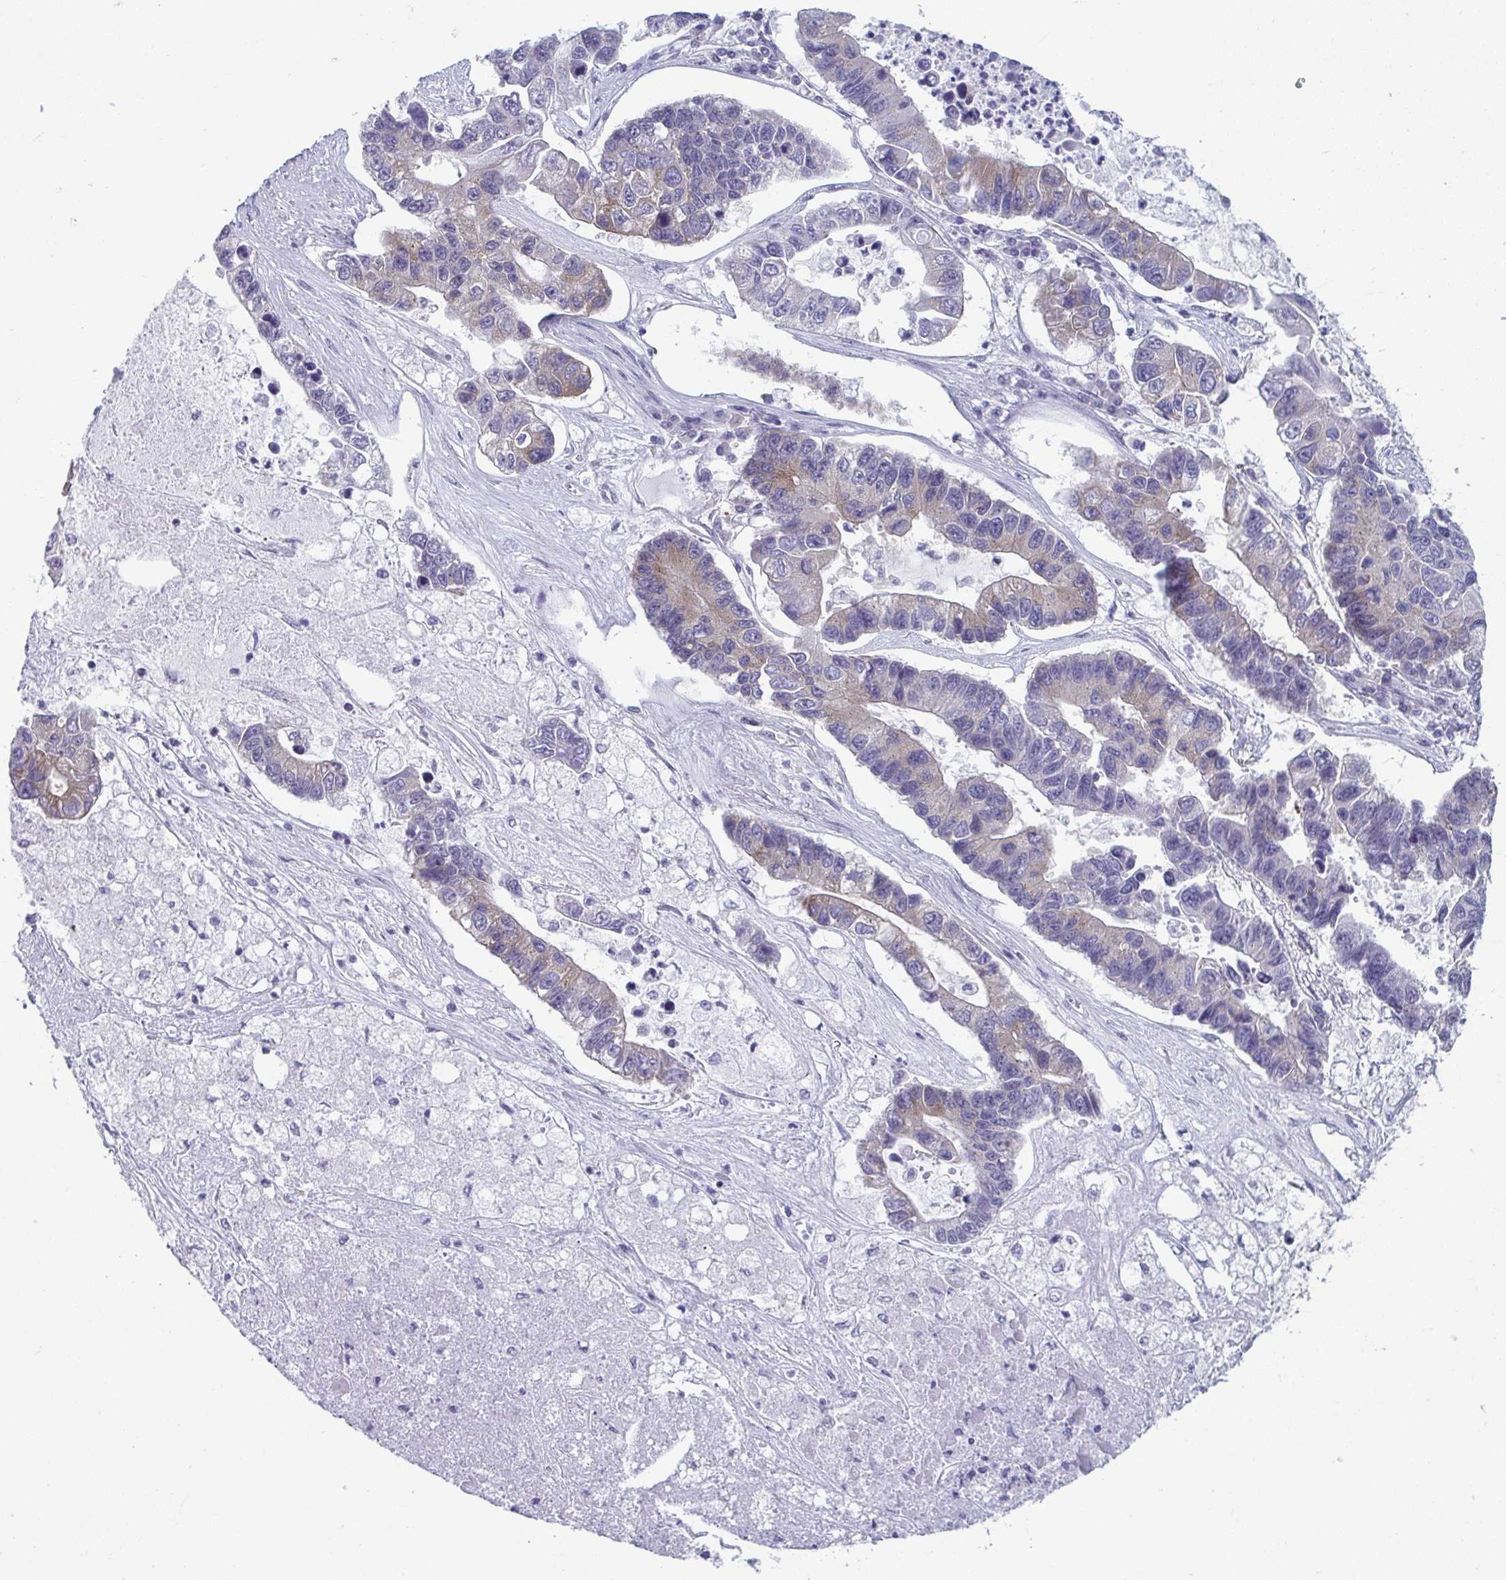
{"staining": {"intensity": "weak", "quantity": "<25%", "location": "cytoplasmic/membranous"}, "tissue": "lung cancer", "cell_type": "Tumor cells", "image_type": "cancer", "snomed": [{"axis": "morphology", "description": "Adenocarcinoma, NOS"}, {"axis": "topography", "description": "Bronchus"}, {"axis": "topography", "description": "Lung"}], "caption": "A high-resolution histopathology image shows IHC staining of lung cancer, which reveals no significant staining in tumor cells. (DAB (3,3'-diaminobenzidine) IHC visualized using brightfield microscopy, high magnification).", "gene": "TMEM108", "patient": {"sex": "female", "age": 51}}